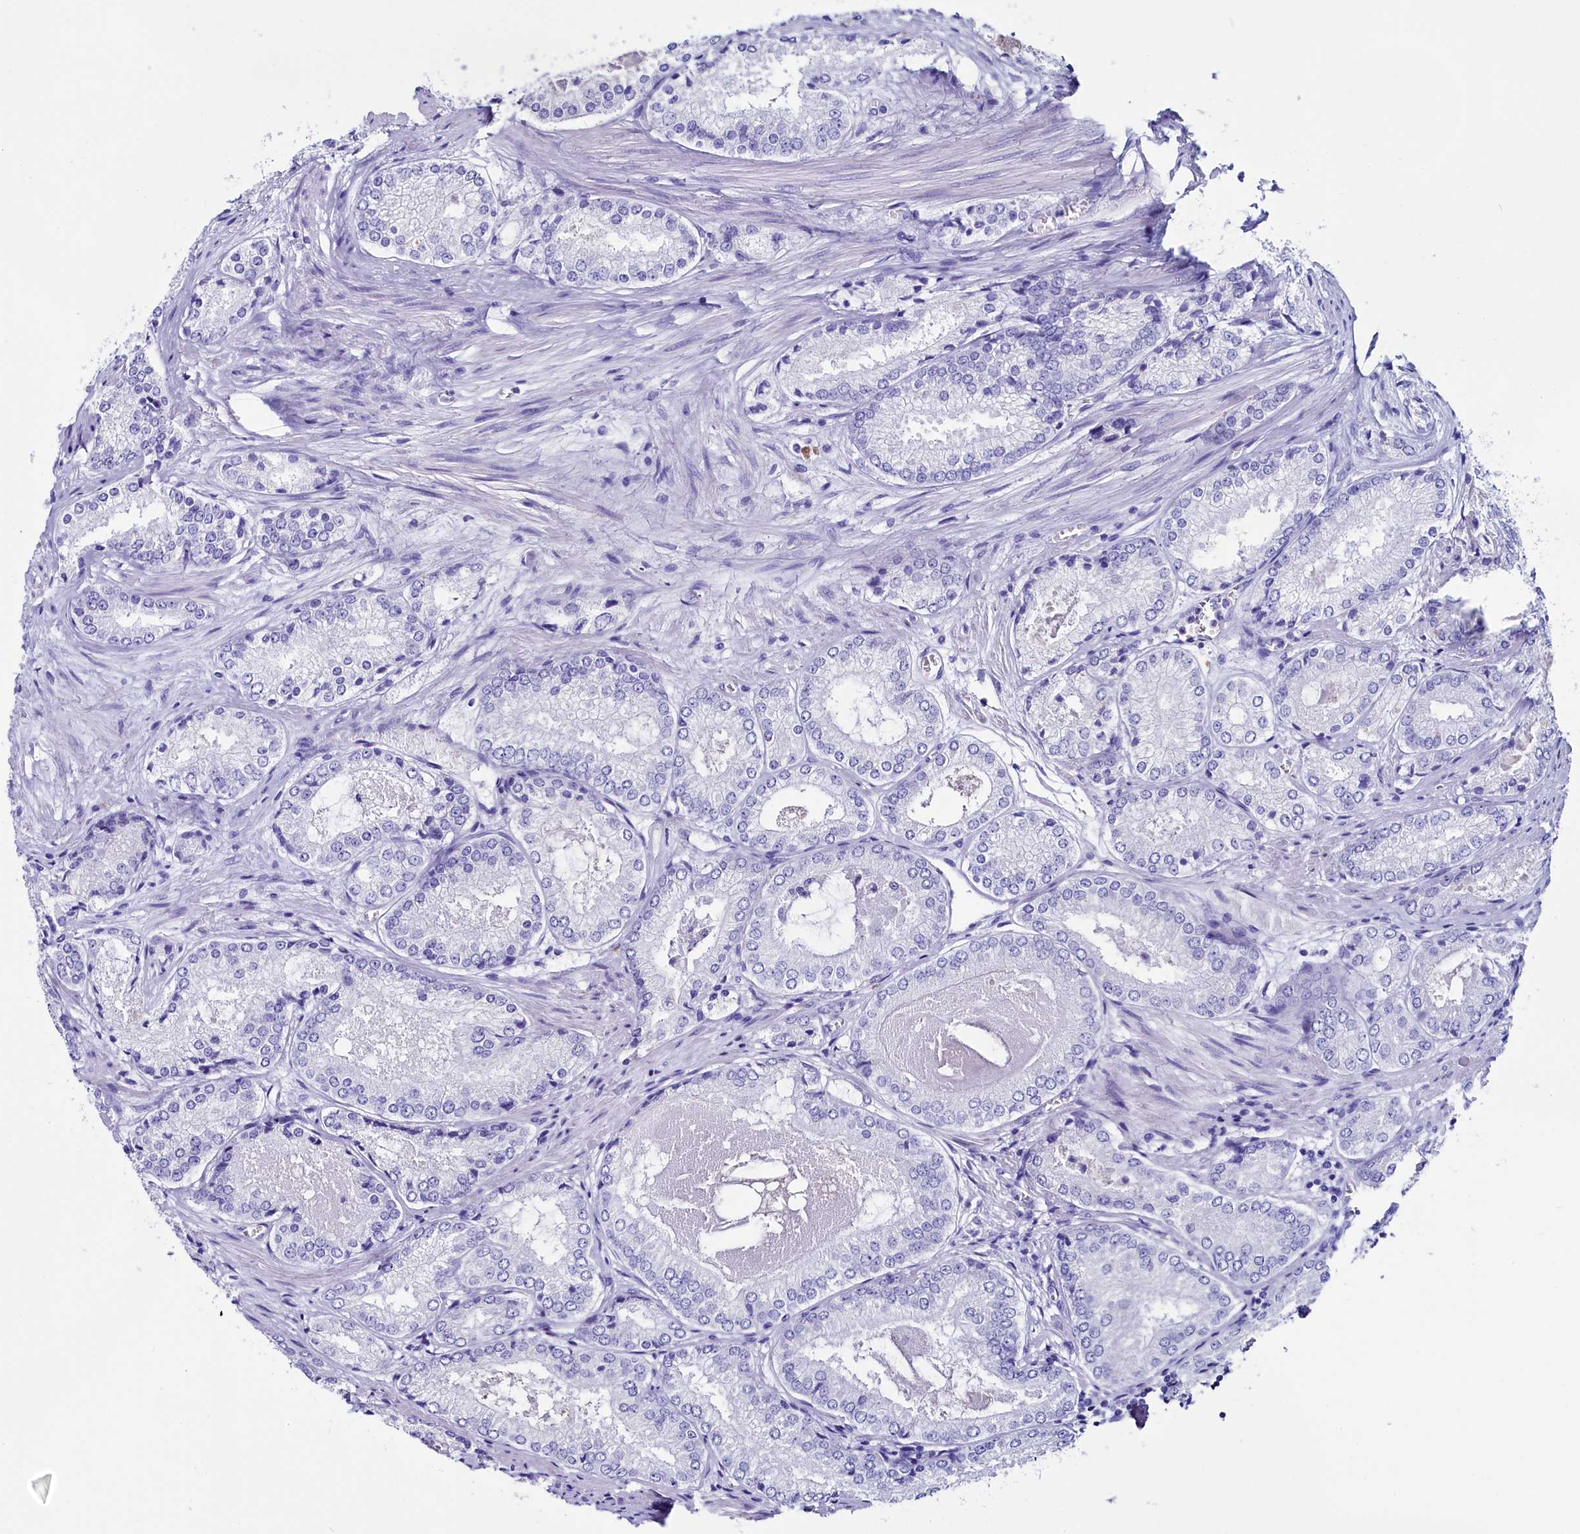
{"staining": {"intensity": "negative", "quantity": "none", "location": "none"}, "tissue": "prostate cancer", "cell_type": "Tumor cells", "image_type": "cancer", "snomed": [{"axis": "morphology", "description": "Adenocarcinoma, Low grade"}, {"axis": "topography", "description": "Prostate"}], "caption": "This is a micrograph of immunohistochemistry (IHC) staining of adenocarcinoma (low-grade) (prostate), which shows no expression in tumor cells.", "gene": "ANKRD29", "patient": {"sex": "male", "age": 68}}